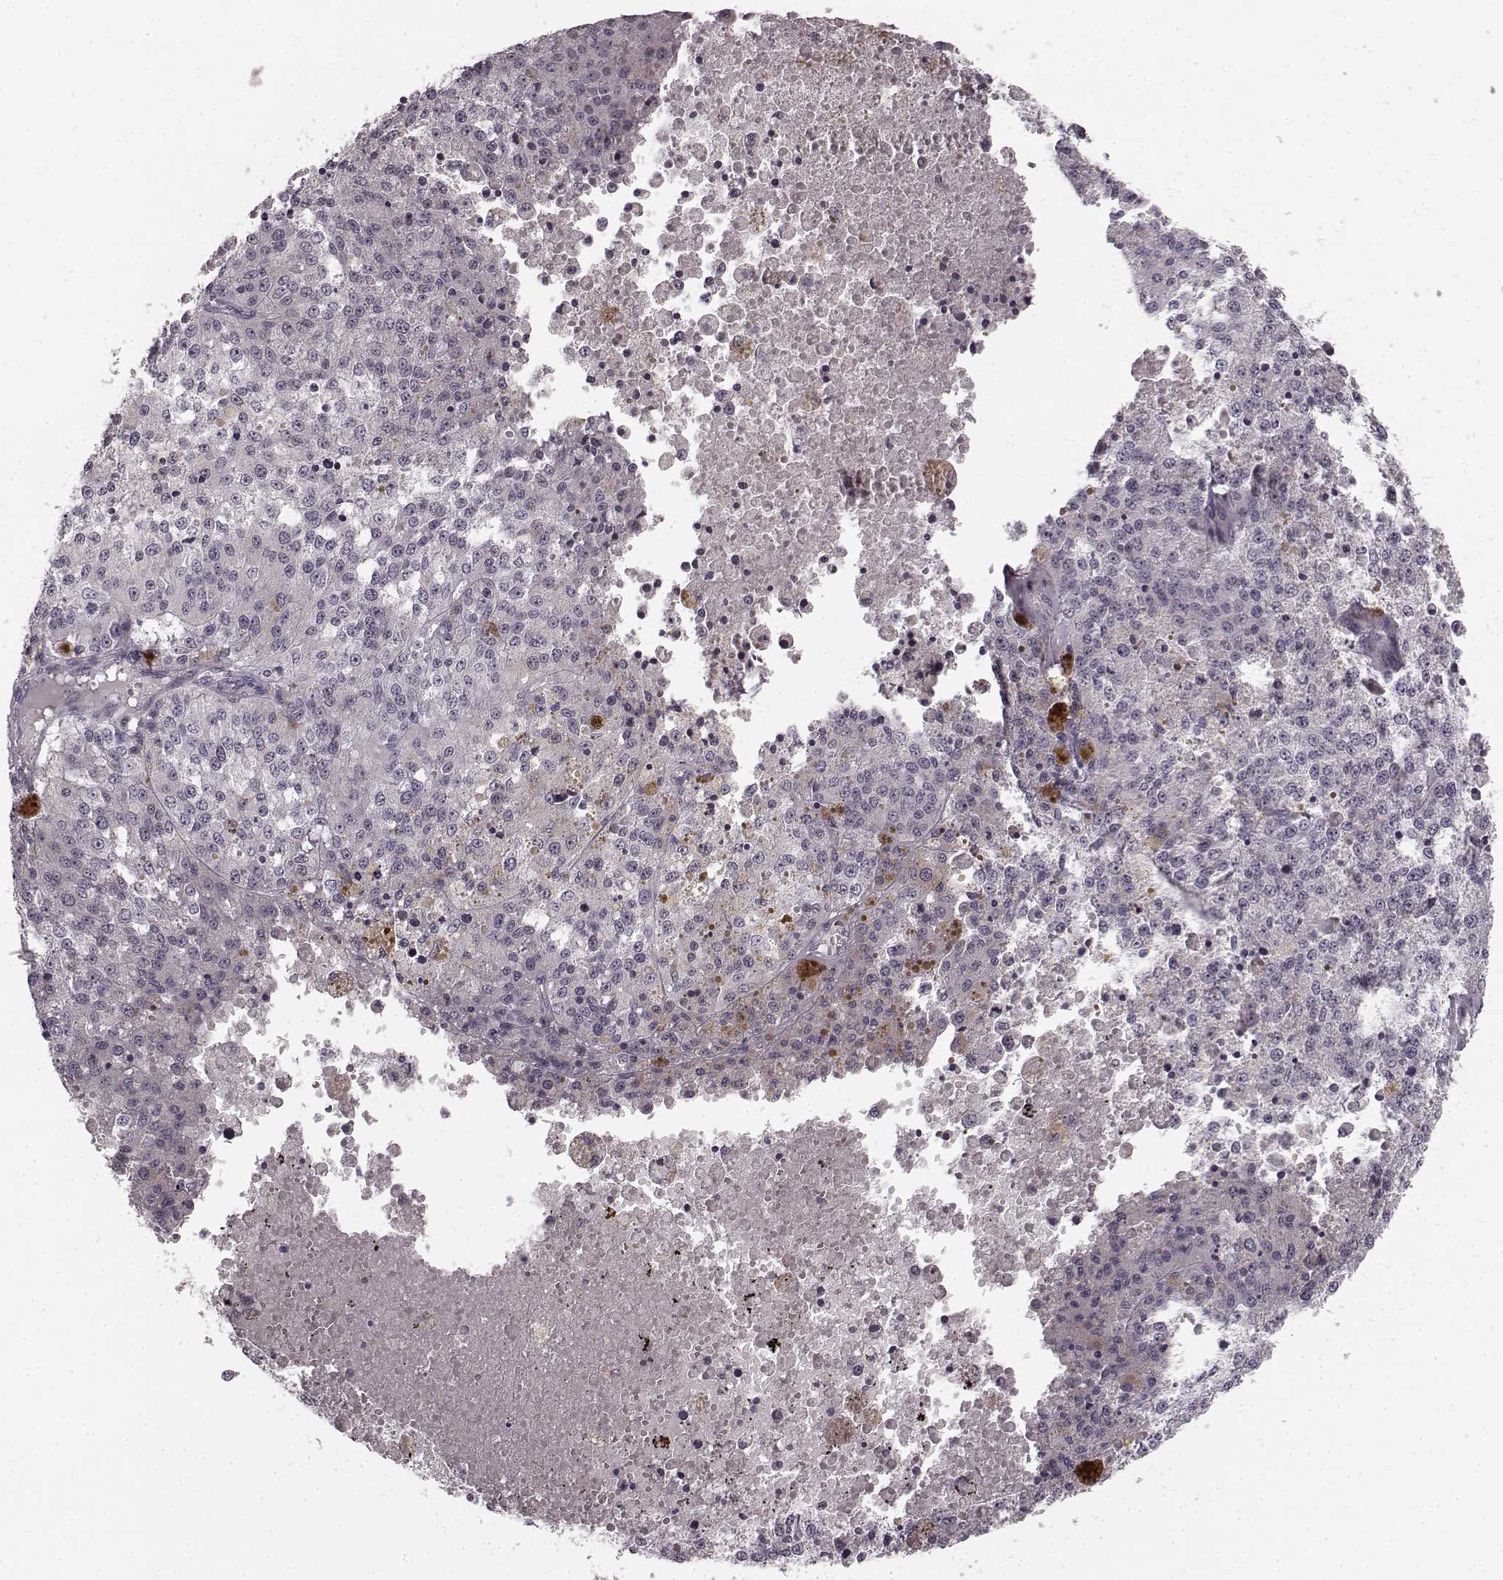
{"staining": {"intensity": "negative", "quantity": "none", "location": "none"}, "tissue": "melanoma", "cell_type": "Tumor cells", "image_type": "cancer", "snomed": [{"axis": "morphology", "description": "Malignant melanoma, Metastatic site"}, {"axis": "topography", "description": "Lymph node"}], "caption": "IHC micrograph of melanoma stained for a protein (brown), which reveals no positivity in tumor cells.", "gene": "FAM234B", "patient": {"sex": "female", "age": 64}}